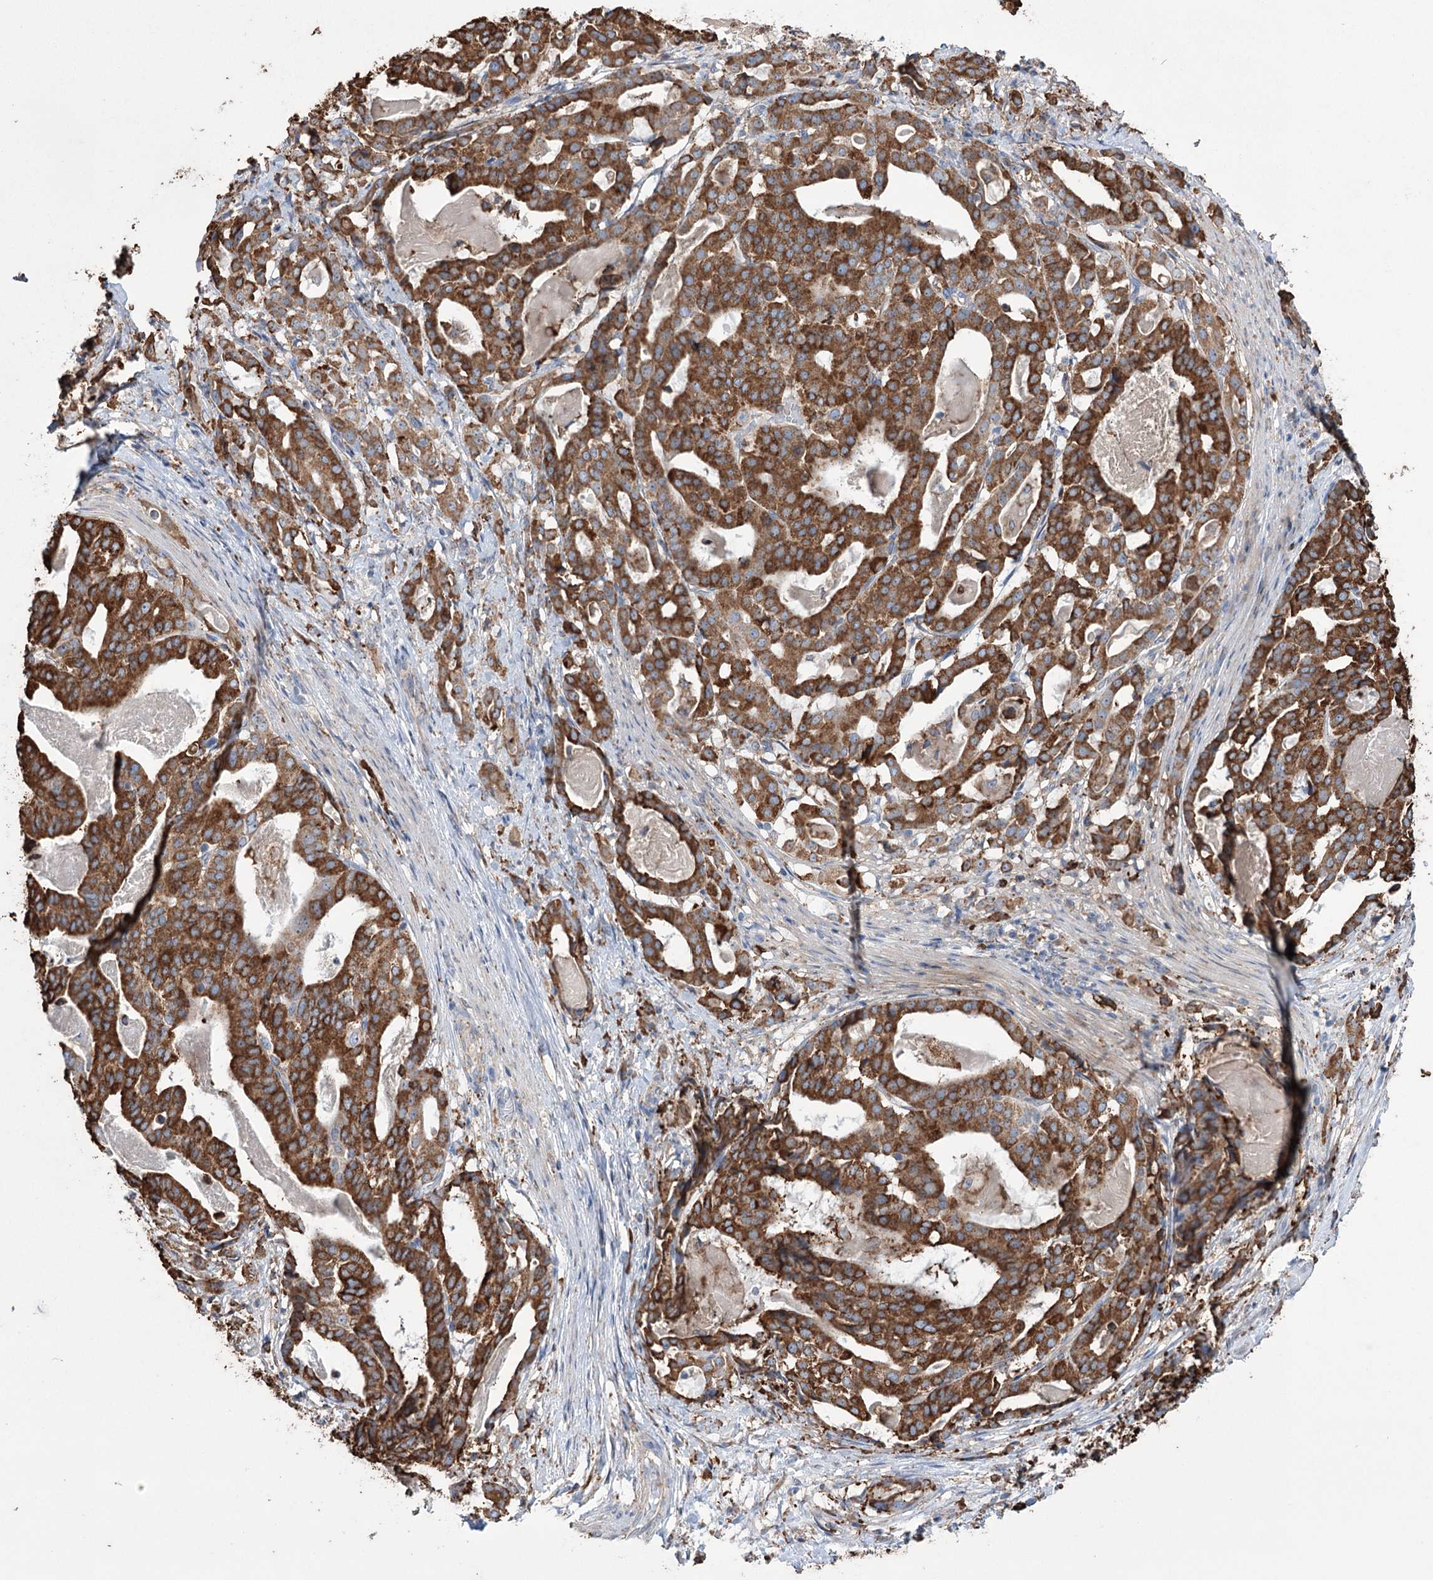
{"staining": {"intensity": "strong", "quantity": ">75%", "location": "cytoplasmic/membranous"}, "tissue": "stomach cancer", "cell_type": "Tumor cells", "image_type": "cancer", "snomed": [{"axis": "morphology", "description": "Adenocarcinoma, NOS"}, {"axis": "topography", "description": "Stomach"}], "caption": "Approximately >75% of tumor cells in human stomach adenocarcinoma demonstrate strong cytoplasmic/membranous protein positivity as visualized by brown immunohistochemical staining.", "gene": "TRIM71", "patient": {"sex": "male", "age": 48}}